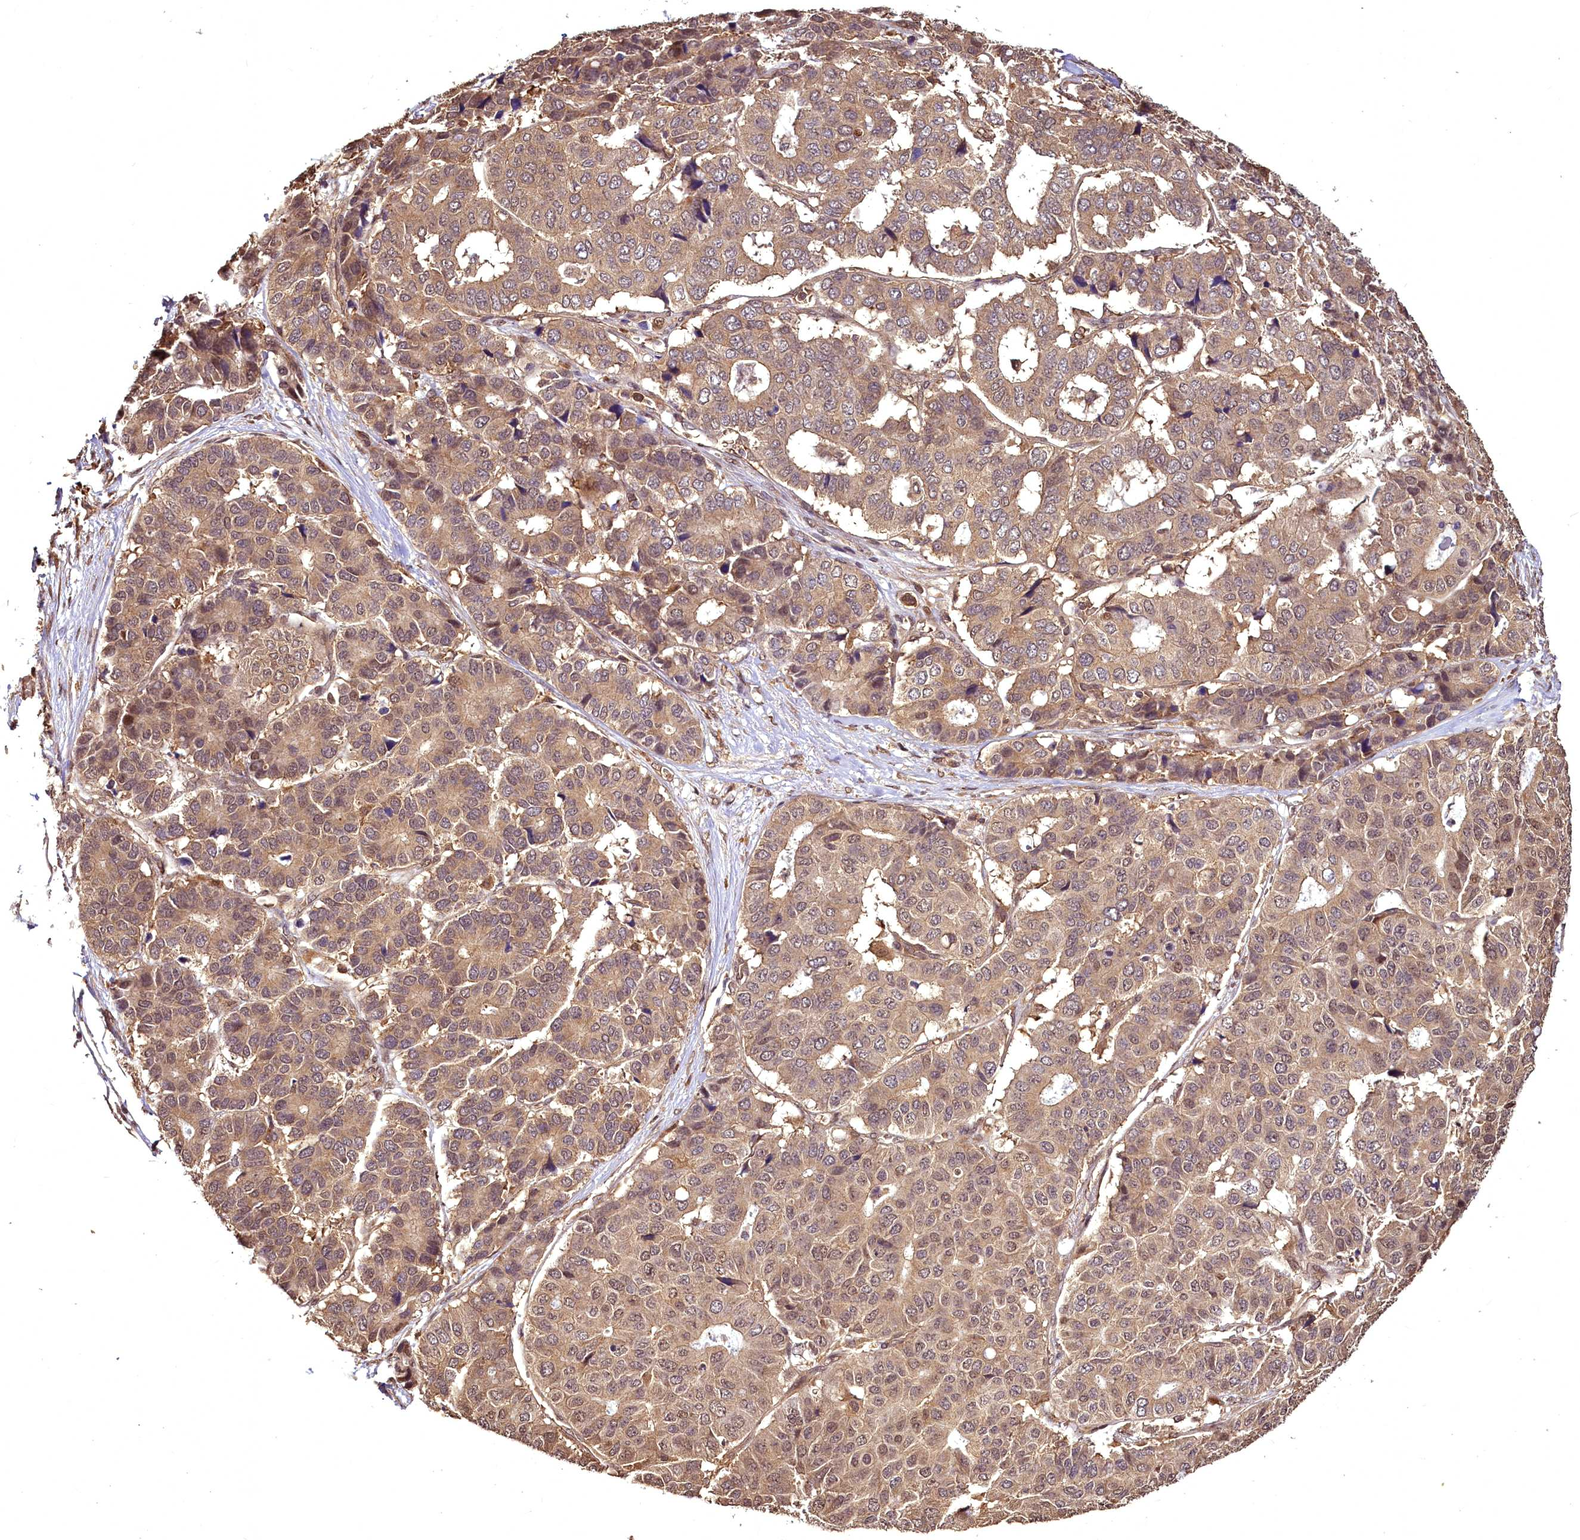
{"staining": {"intensity": "weak", "quantity": ">75%", "location": "cytoplasmic/membranous"}, "tissue": "pancreatic cancer", "cell_type": "Tumor cells", "image_type": "cancer", "snomed": [{"axis": "morphology", "description": "Adenocarcinoma, NOS"}, {"axis": "topography", "description": "Pancreas"}], "caption": "Weak cytoplasmic/membranous expression is seen in approximately >75% of tumor cells in pancreatic cancer. The staining was performed using DAB (3,3'-diaminobenzidine), with brown indicating positive protein expression. Nuclei are stained blue with hematoxylin.", "gene": "VPS51", "patient": {"sex": "male", "age": 50}}